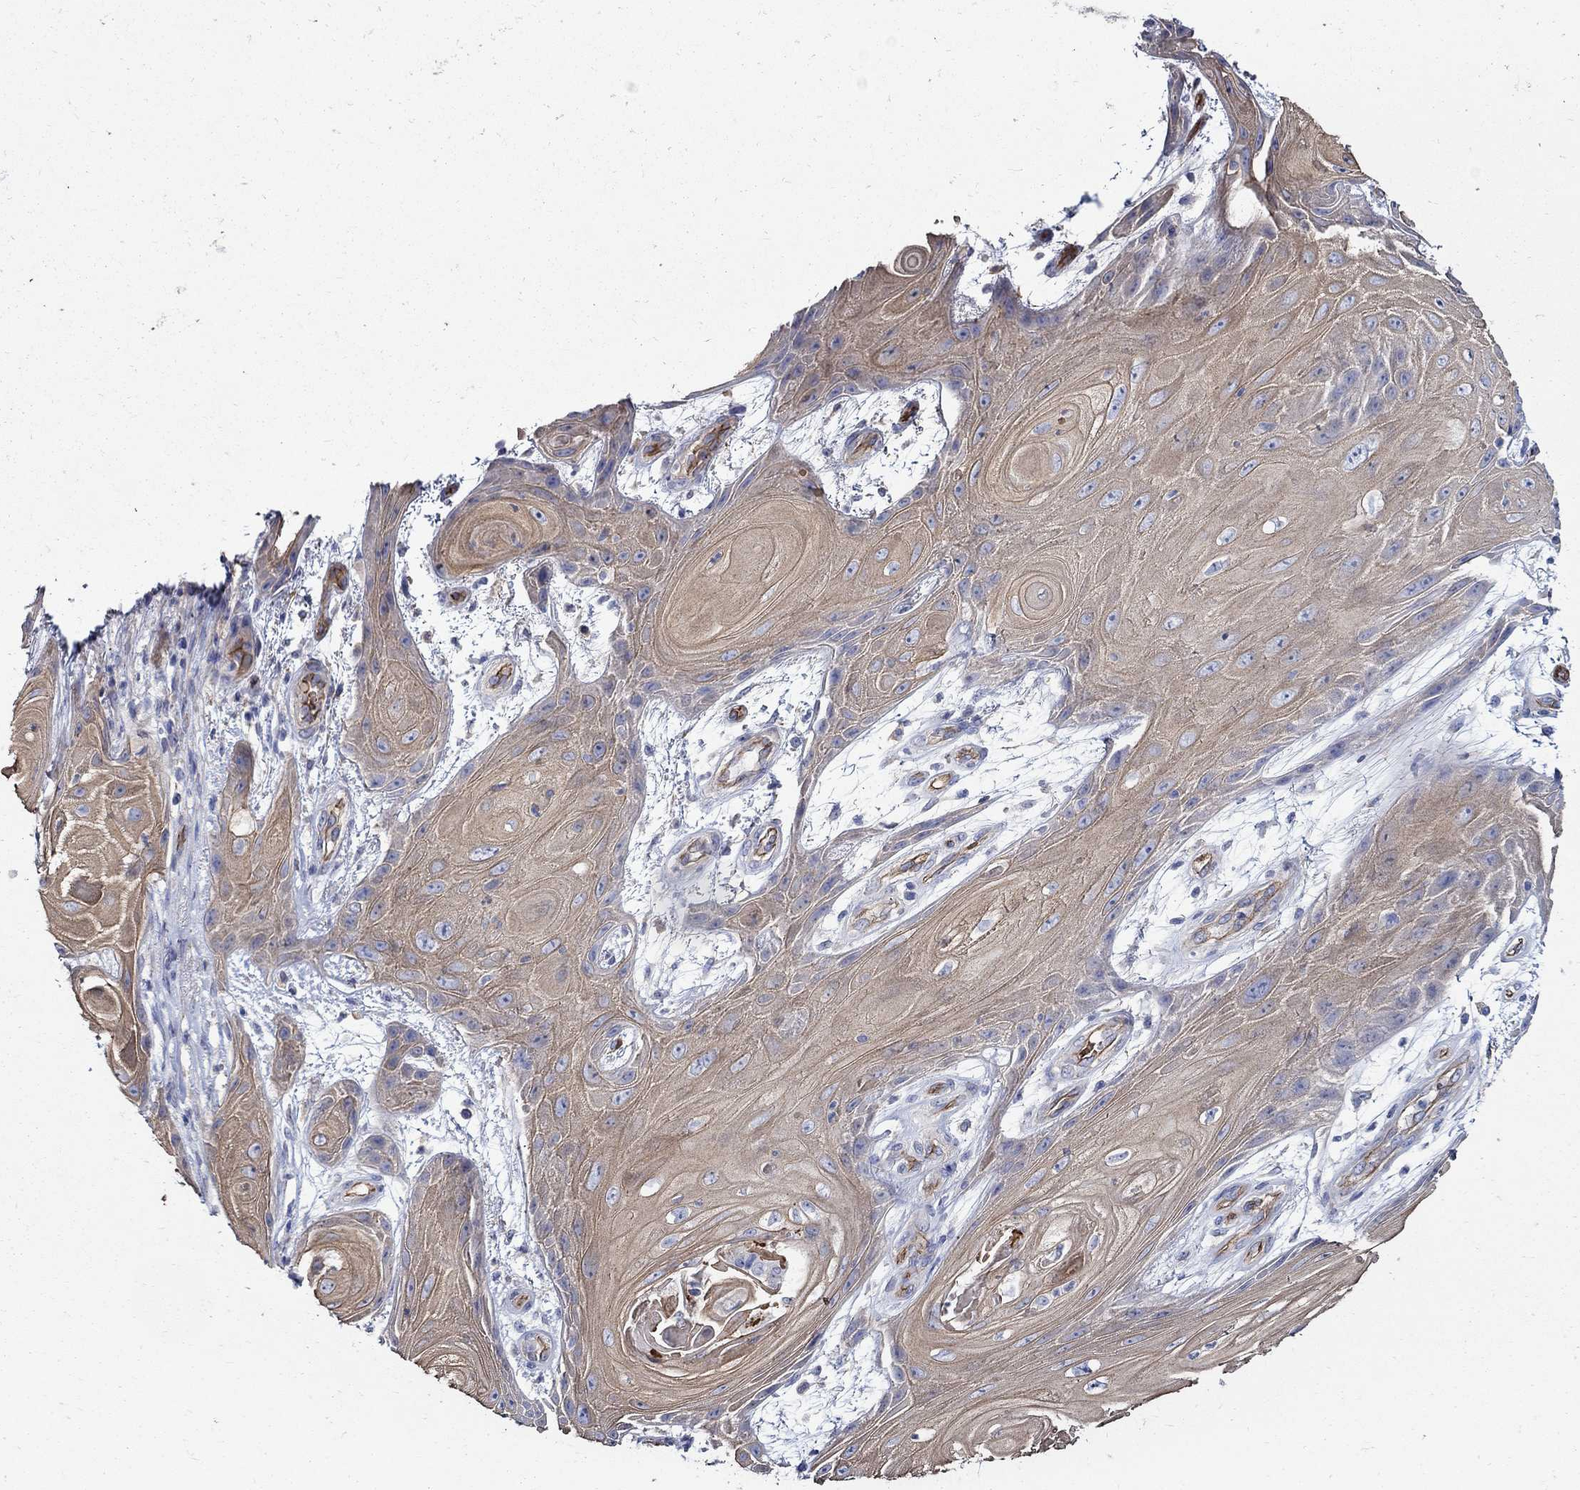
{"staining": {"intensity": "moderate", "quantity": ">75%", "location": "cytoplasmic/membranous"}, "tissue": "skin cancer", "cell_type": "Tumor cells", "image_type": "cancer", "snomed": [{"axis": "morphology", "description": "Squamous cell carcinoma, NOS"}, {"axis": "topography", "description": "Skin"}], "caption": "Skin cancer (squamous cell carcinoma) tissue demonstrates moderate cytoplasmic/membranous positivity in approximately >75% of tumor cells, visualized by immunohistochemistry.", "gene": "APBB3", "patient": {"sex": "male", "age": 62}}